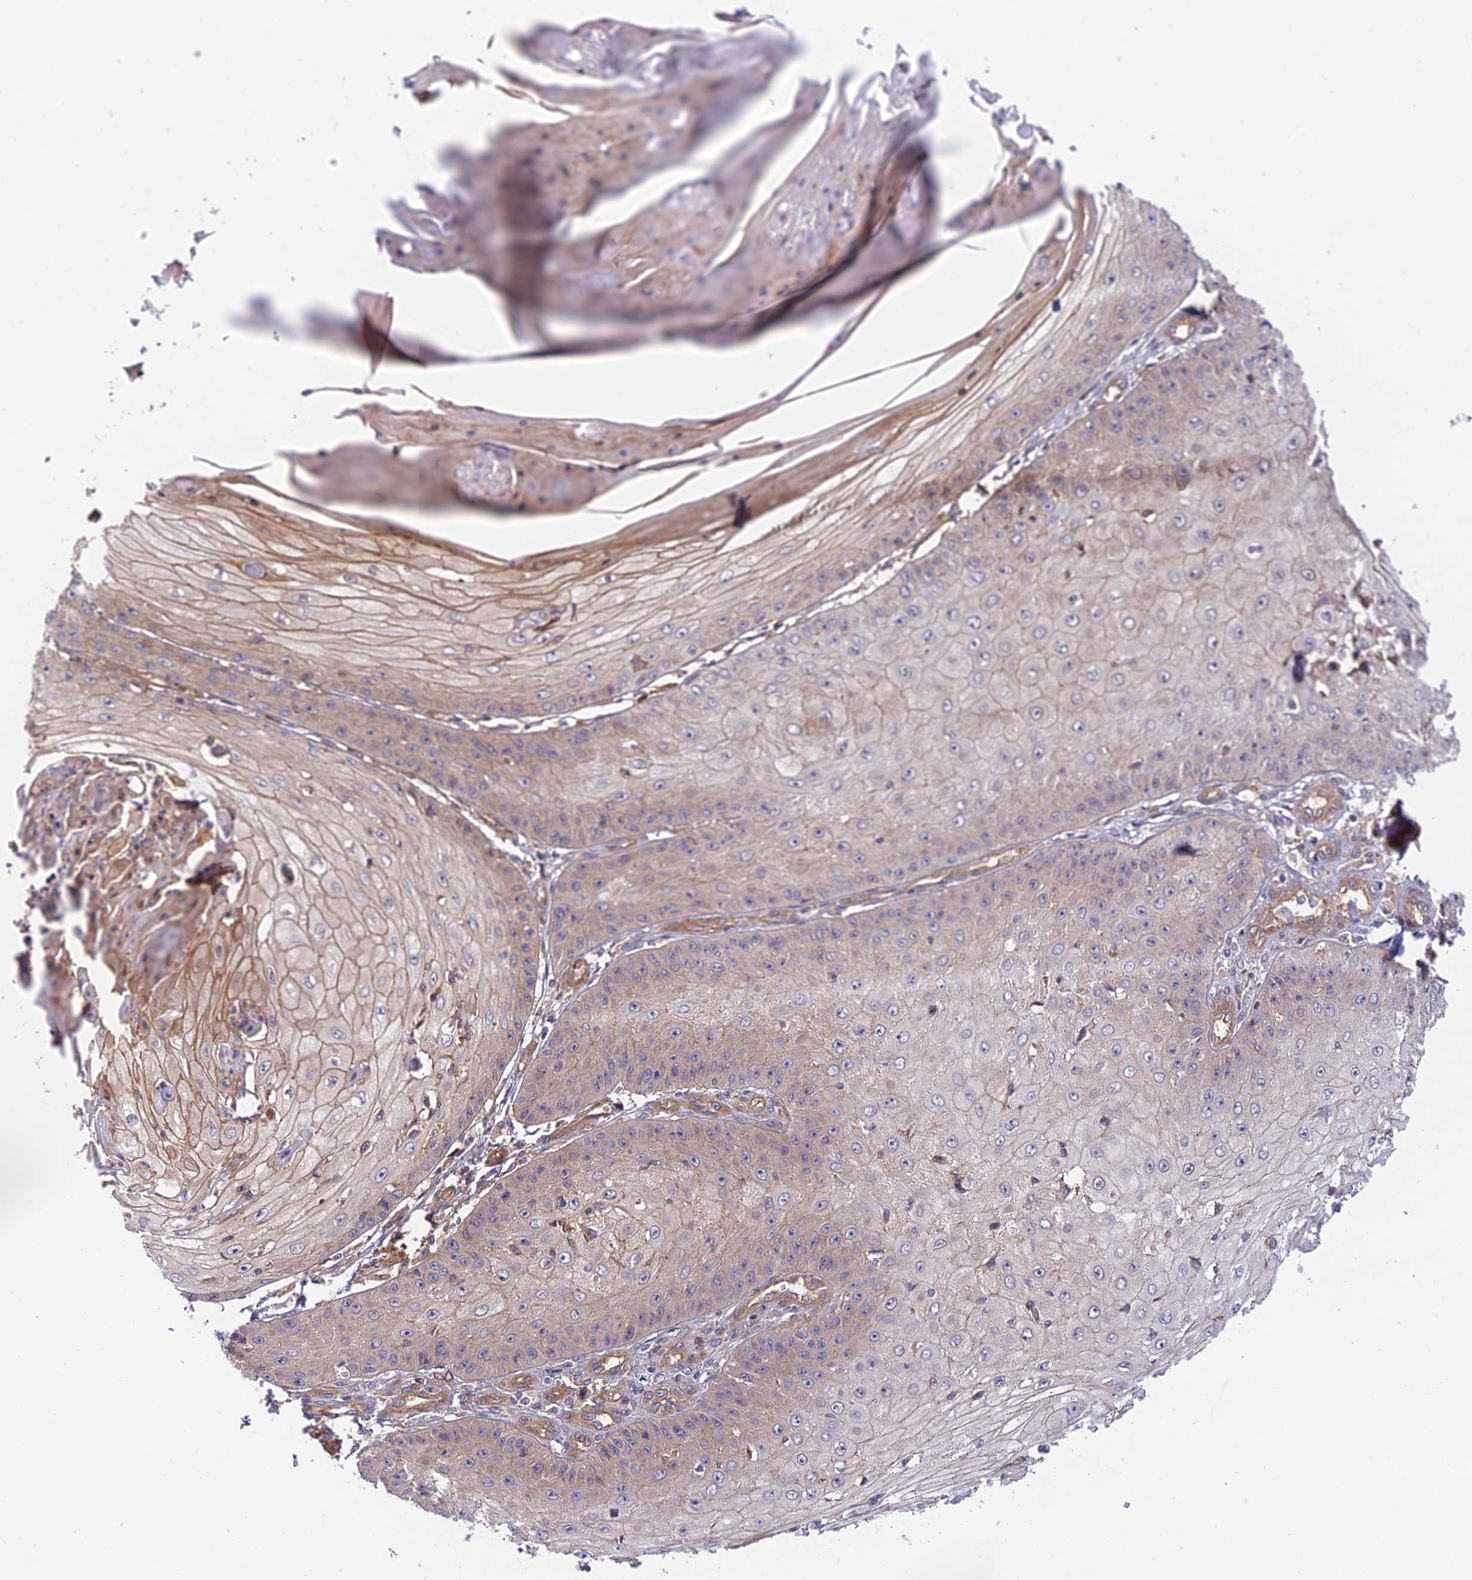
{"staining": {"intensity": "weak", "quantity": "25%-75%", "location": "cytoplasmic/membranous"}, "tissue": "skin cancer", "cell_type": "Tumor cells", "image_type": "cancer", "snomed": [{"axis": "morphology", "description": "Squamous cell carcinoma, NOS"}, {"axis": "topography", "description": "Skin"}], "caption": "The micrograph exhibits staining of skin cancer (squamous cell carcinoma), revealing weak cytoplasmic/membranous protein expression (brown color) within tumor cells.", "gene": "EVI5L", "patient": {"sex": "male", "age": 70}}